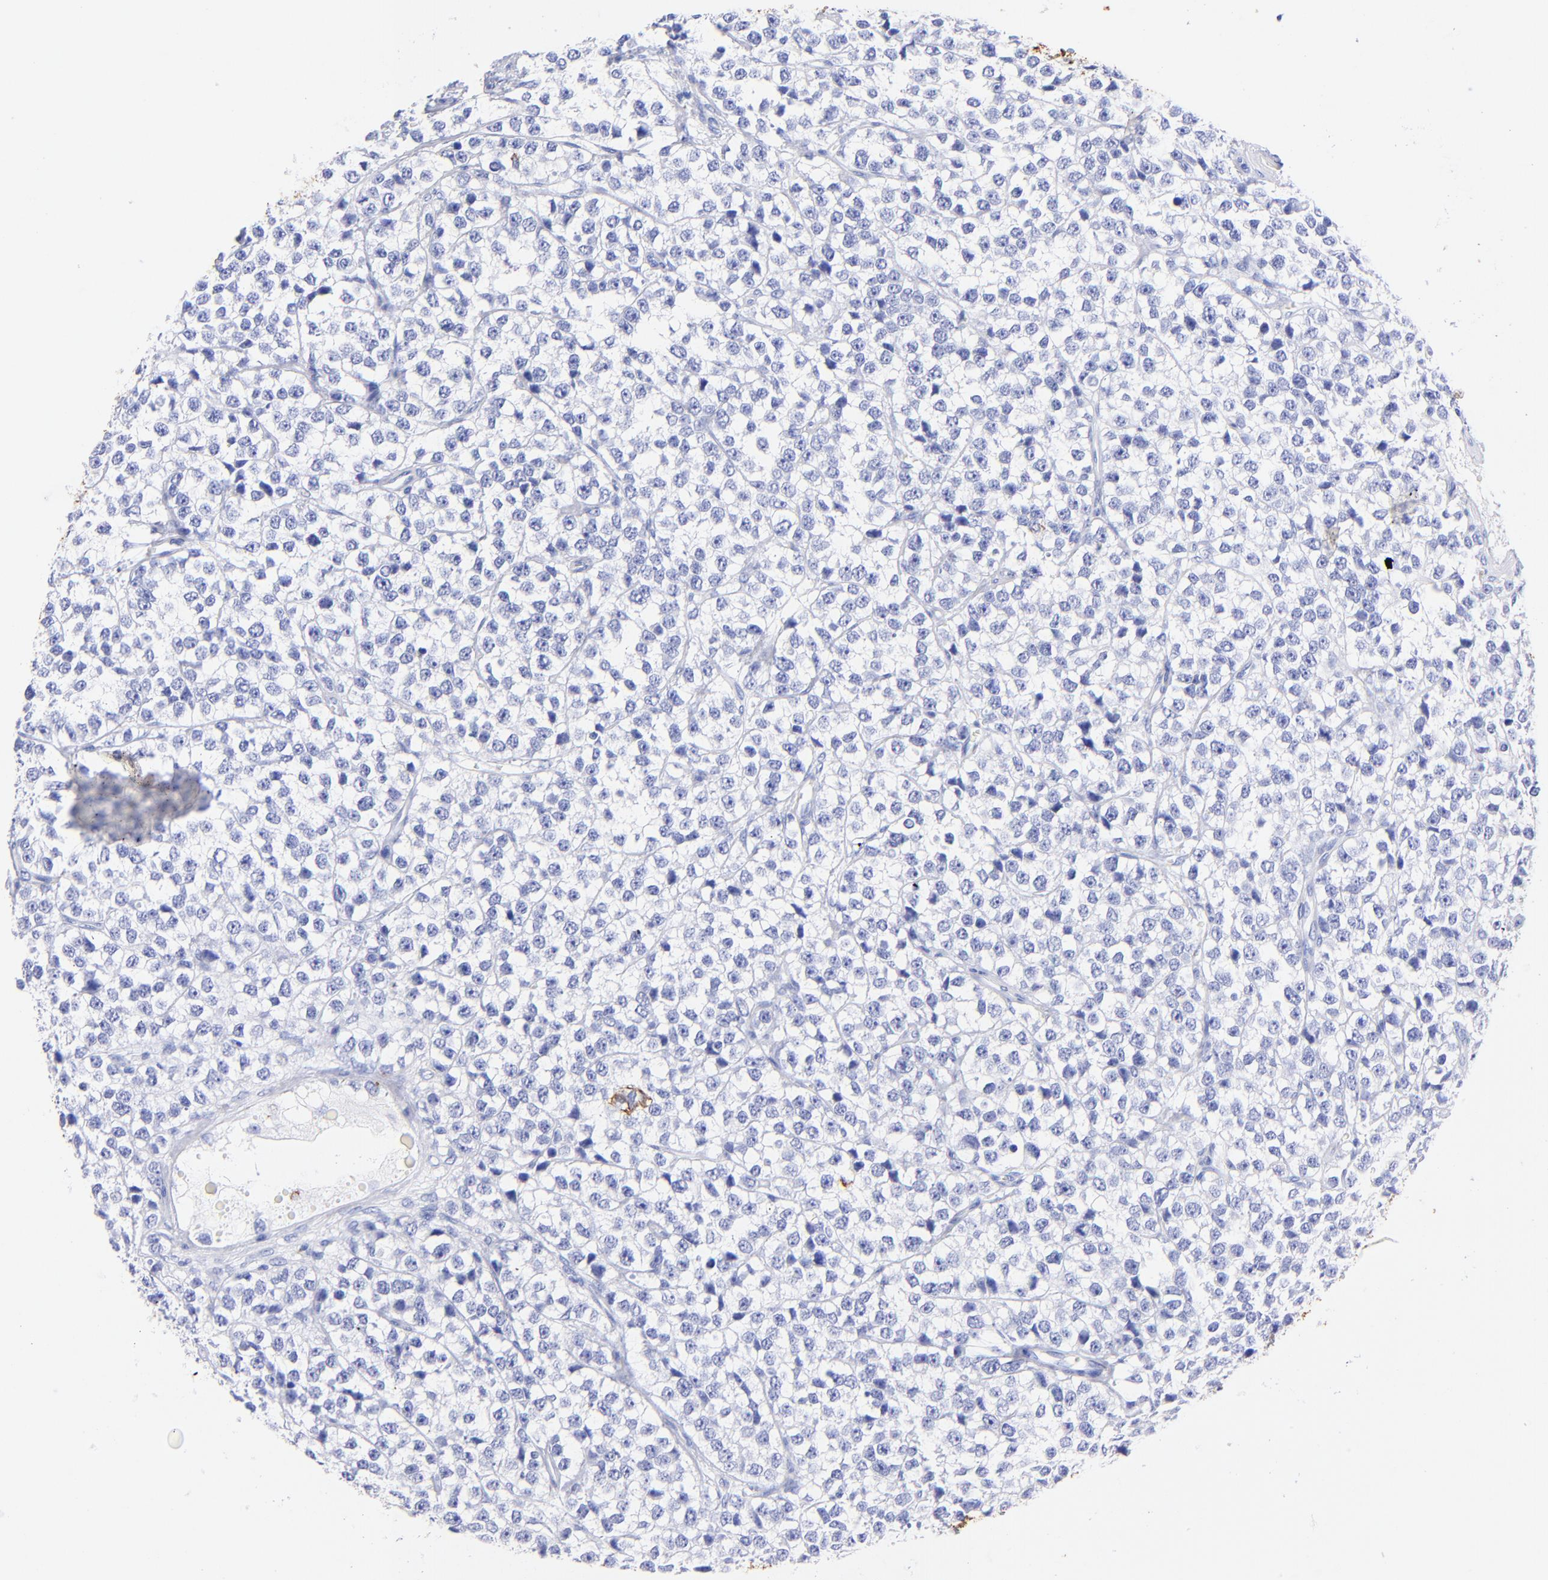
{"staining": {"intensity": "negative", "quantity": "none", "location": "none"}, "tissue": "testis cancer", "cell_type": "Tumor cells", "image_type": "cancer", "snomed": [{"axis": "morphology", "description": "Seminoma, NOS"}, {"axis": "topography", "description": "Testis"}], "caption": "Tumor cells are negative for protein expression in human seminoma (testis).", "gene": "KRT19", "patient": {"sex": "male", "age": 25}}